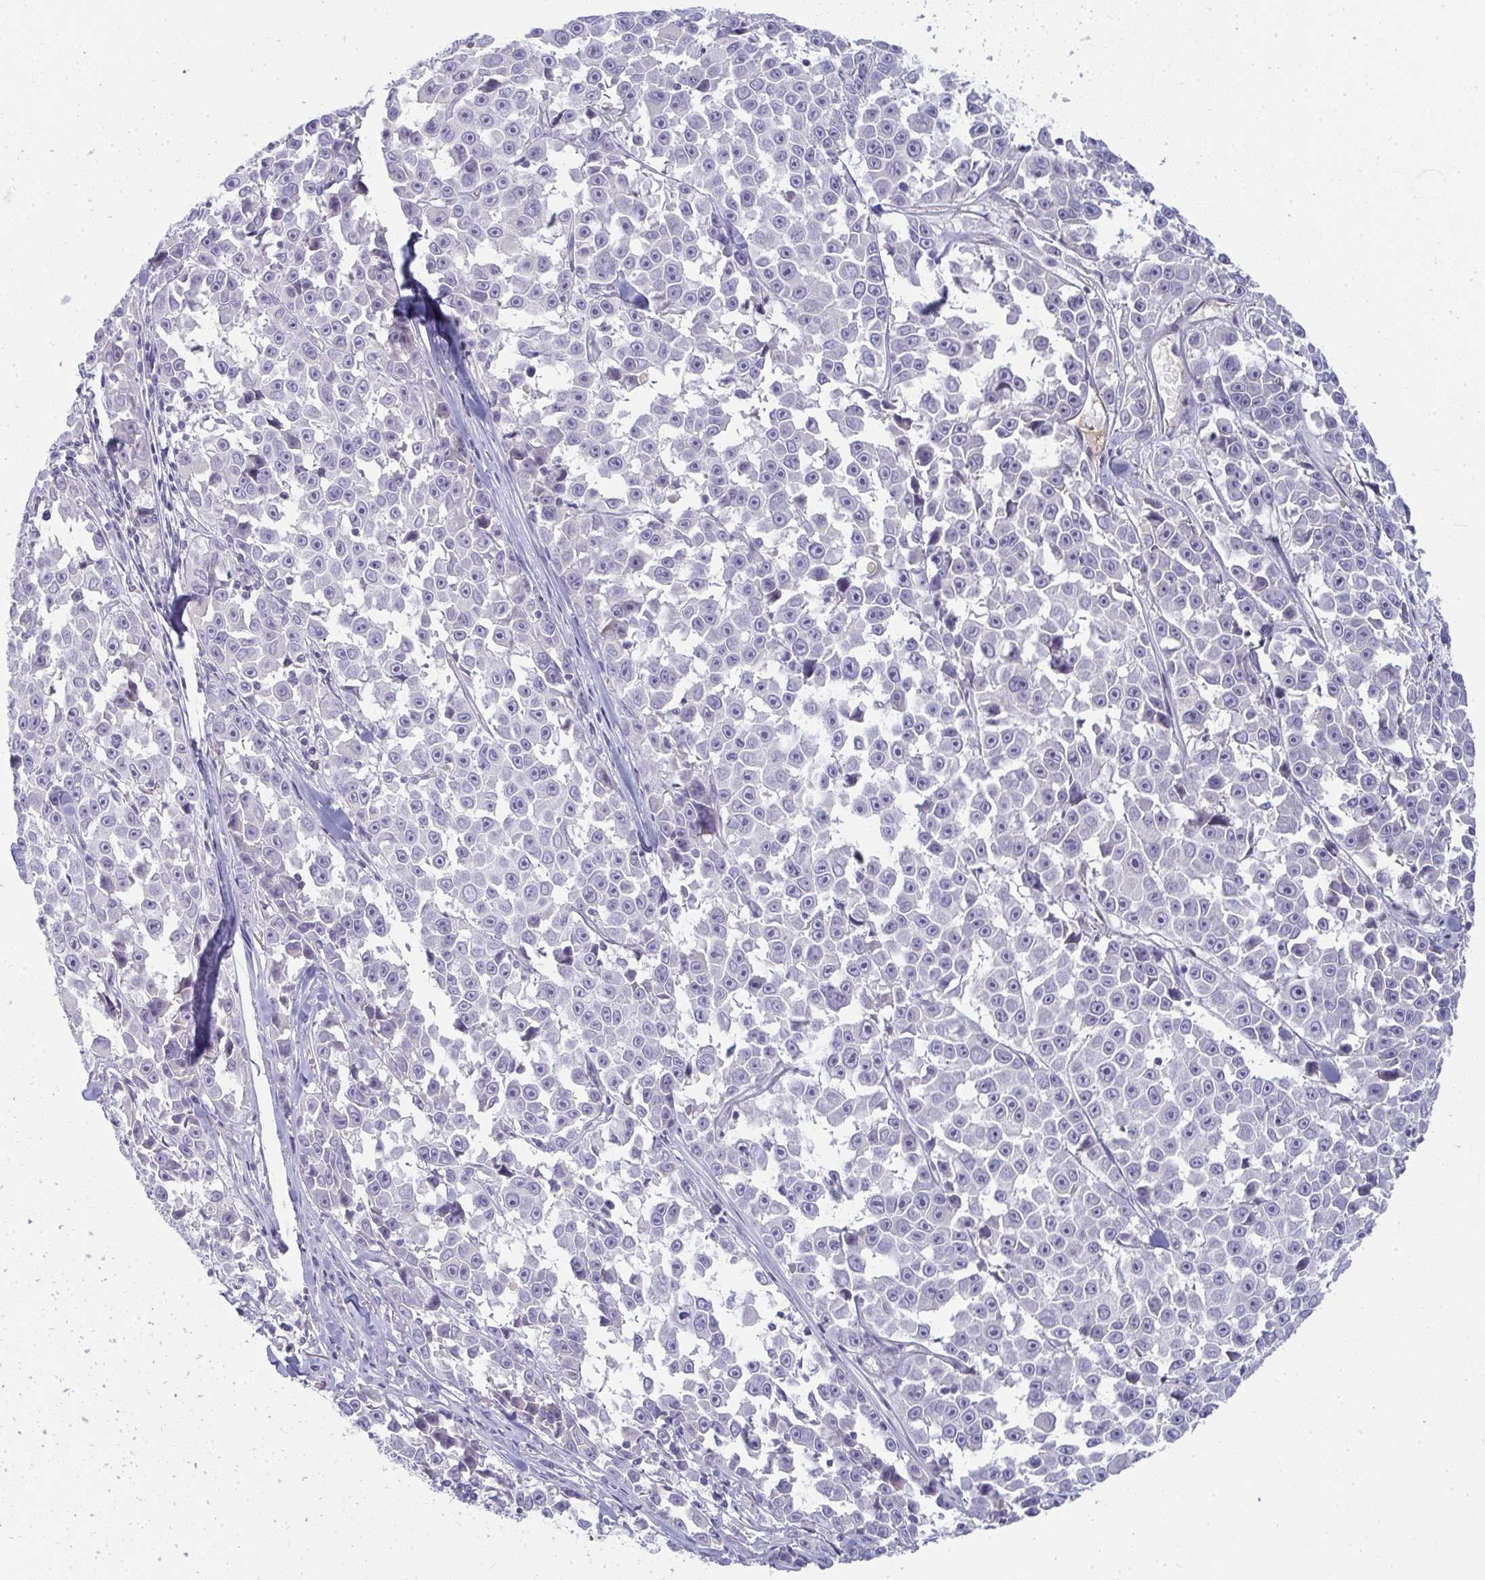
{"staining": {"intensity": "negative", "quantity": "none", "location": "none"}, "tissue": "melanoma", "cell_type": "Tumor cells", "image_type": "cancer", "snomed": [{"axis": "morphology", "description": "Malignant melanoma, NOS"}, {"axis": "topography", "description": "Skin"}], "caption": "Immunohistochemistry image of human malignant melanoma stained for a protein (brown), which demonstrates no expression in tumor cells. The staining is performed using DAB brown chromogen with nuclei counter-stained in using hematoxylin.", "gene": "SHB", "patient": {"sex": "female", "age": 66}}